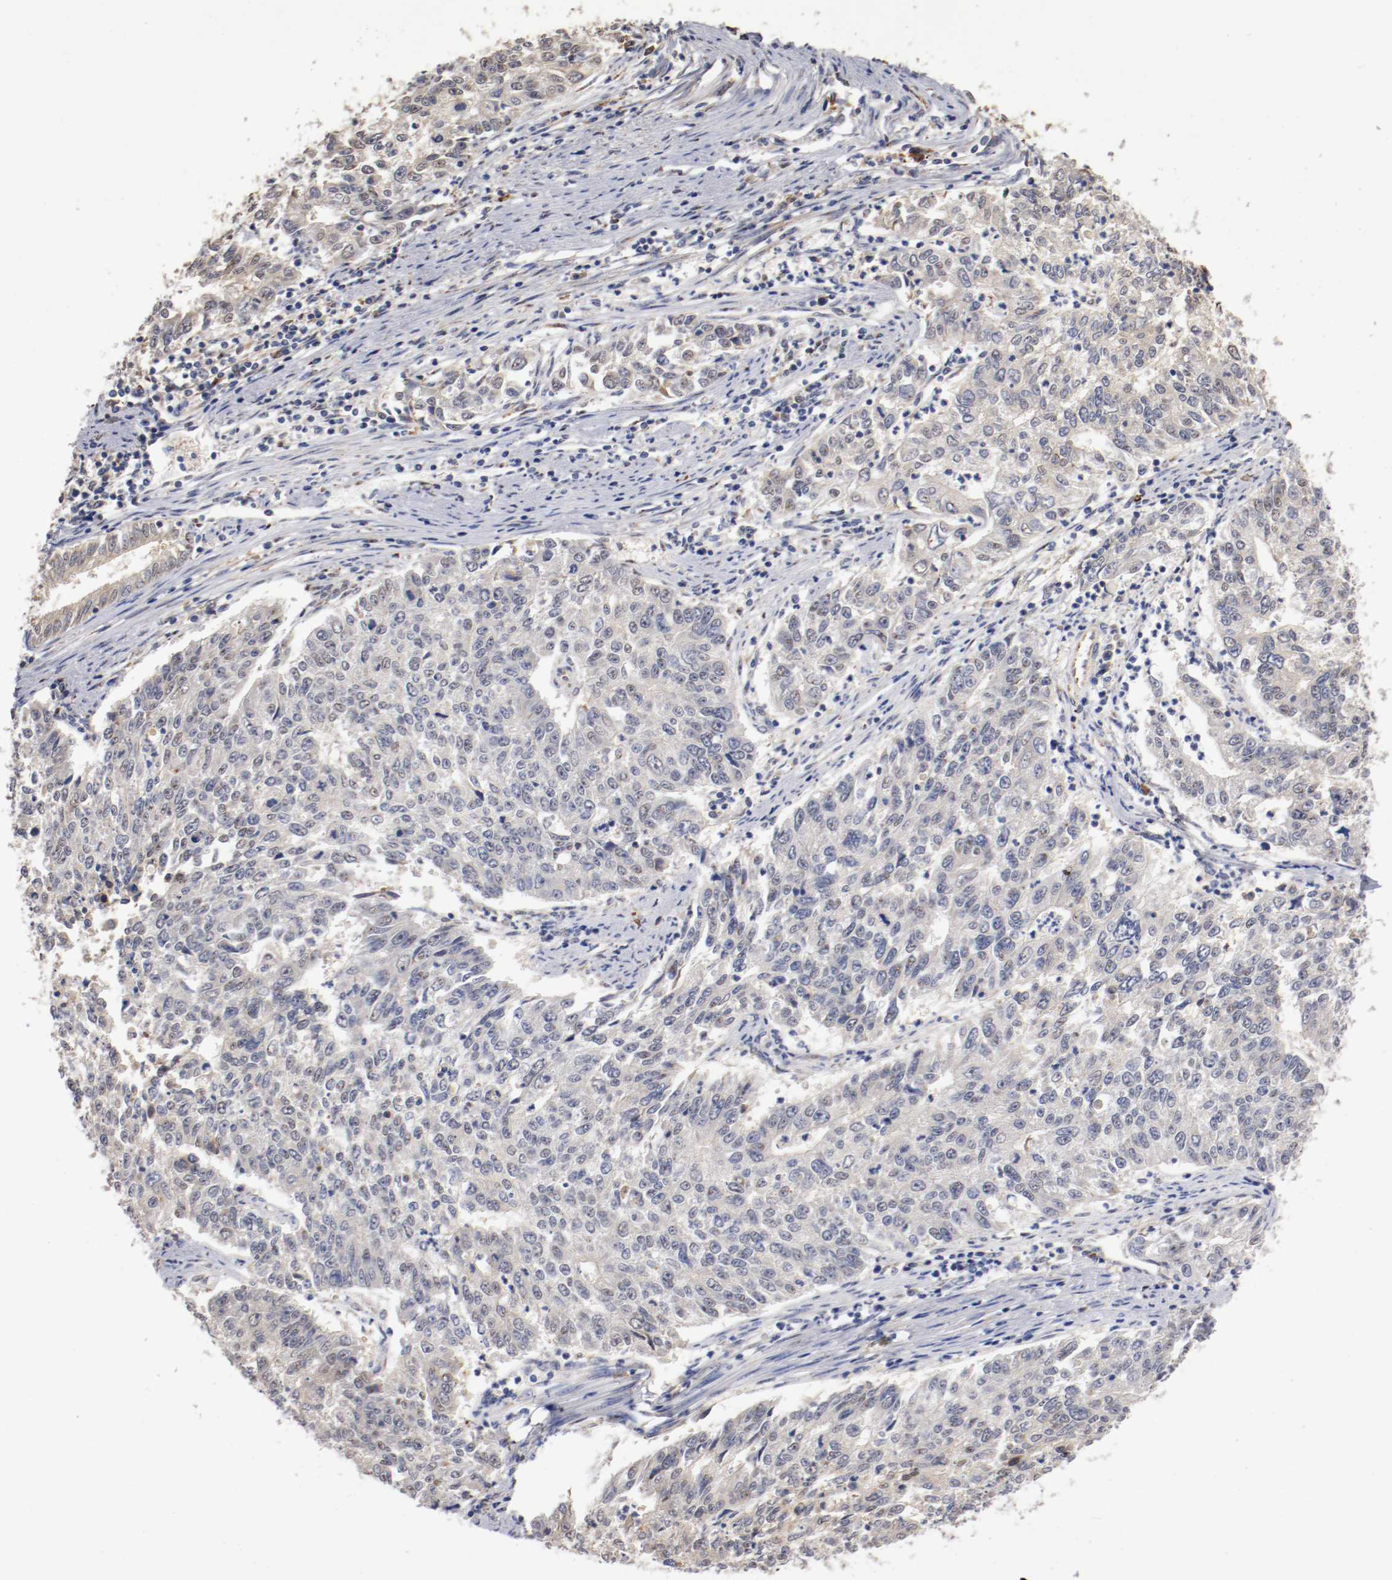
{"staining": {"intensity": "weak", "quantity": ">75%", "location": "cytoplasmic/membranous"}, "tissue": "endometrial cancer", "cell_type": "Tumor cells", "image_type": "cancer", "snomed": [{"axis": "morphology", "description": "Adenocarcinoma, NOS"}, {"axis": "topography", "description": "Endometrium"}], "caption": "Protein expression analysis of endometrial cancer (adenocarcinoma) shows weak cytoplasmic/membranous positivity in about >75% of tumor cells.", "gene": "TNFSF13", "patient": {"sex": "female", "age": 42}}